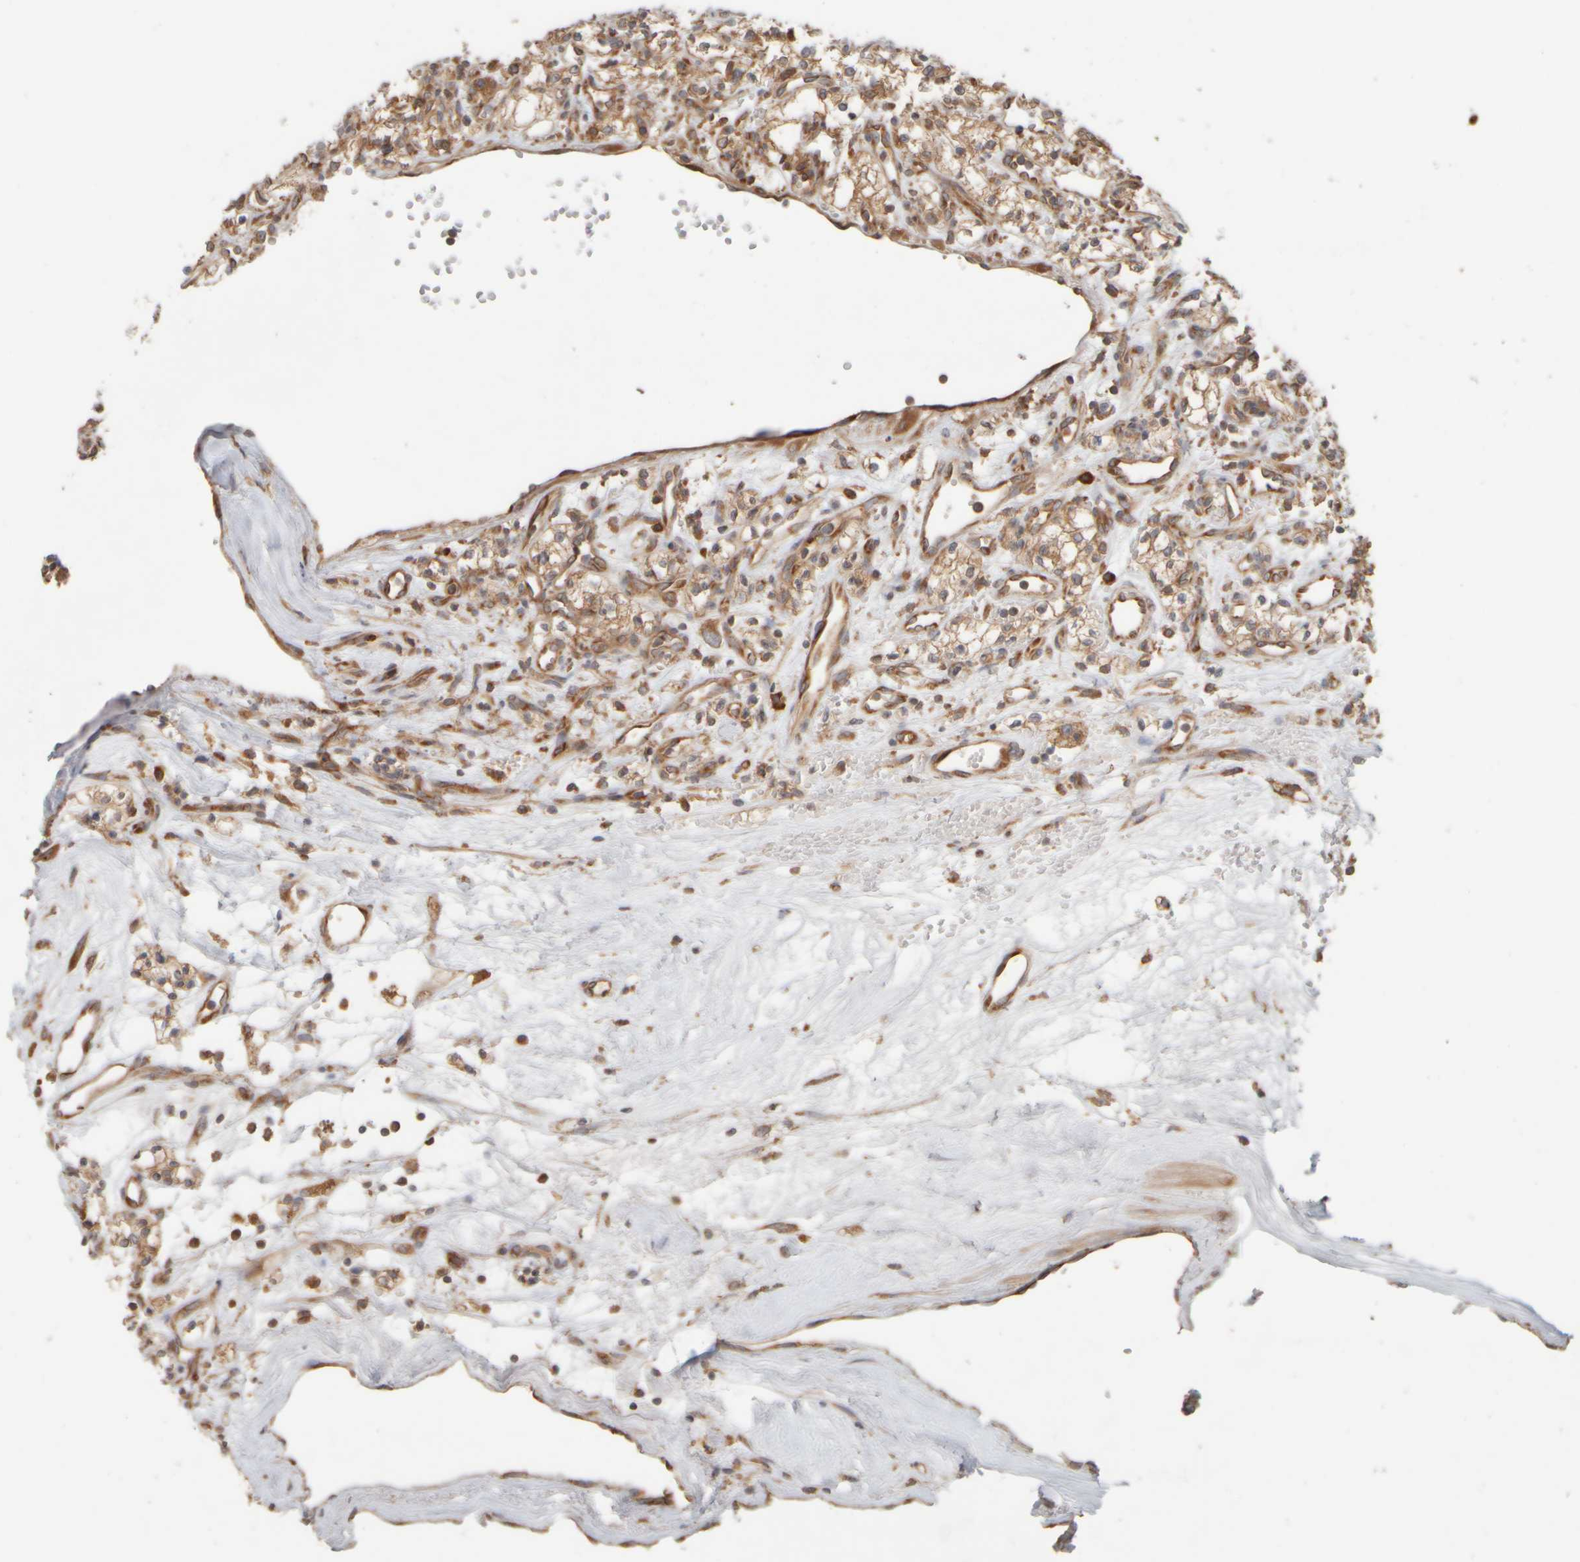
{"staining": {"intensity": "weak", "quantity": ">75%", "location": "cytoplasmic/membranous"}, "tissue": "renal cancer", "cell_type": "Tumor cells", "image_type": "cancer", "snomed": [{"axis": "morphology", "description": "Adenocarcinoma, NOS"}, {"axis": "topography", "description": "Kidney"}], "caption": "A photomicrograph of renal adenocarcinoma stained for a protein demonstrates weak cytoplasmic/membranous brown staining in tumor cells. (DAB IHC with brightfield microscopy, high magnification).", "gene": "EIF2B3", "patient": {"sex": "male", "age": 59}}